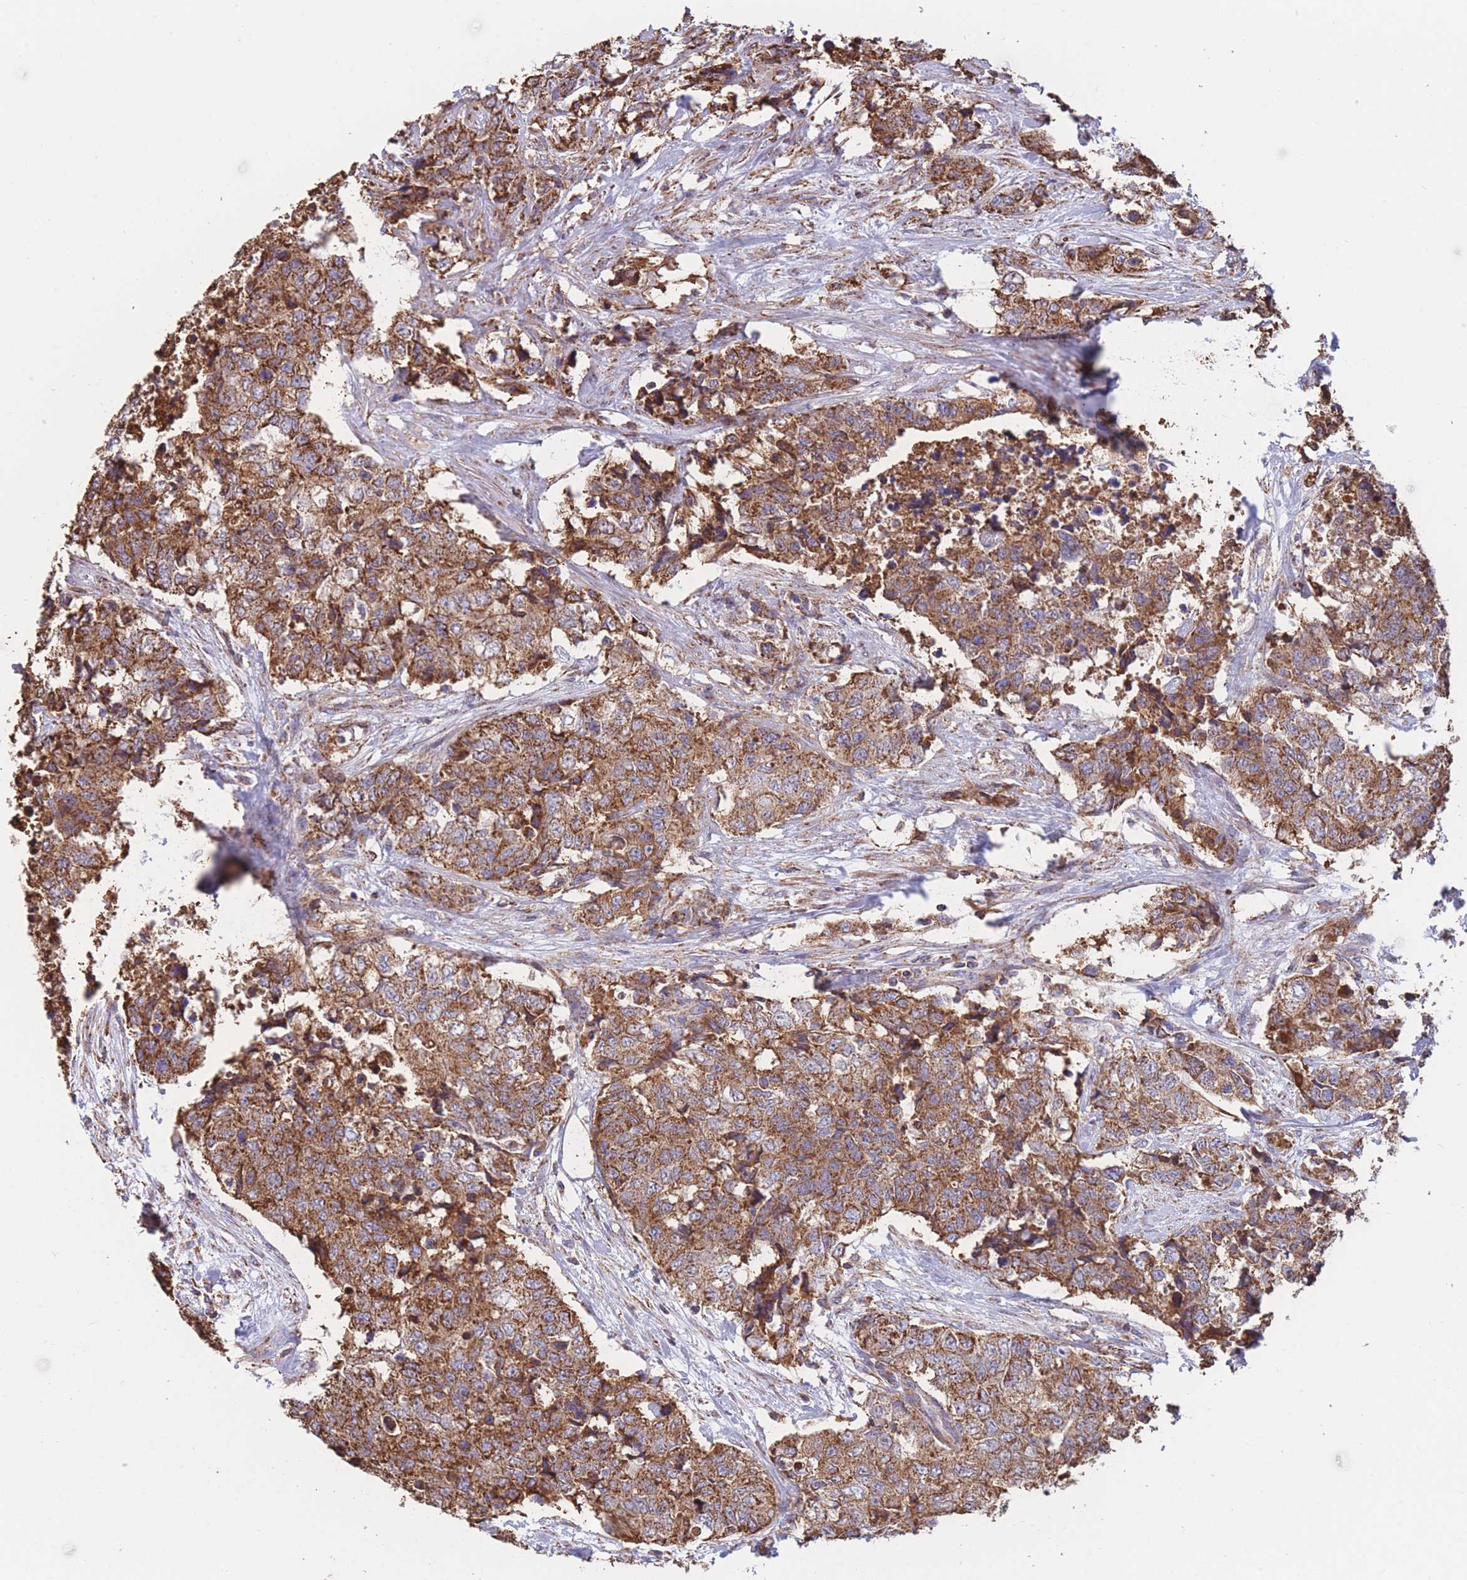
{"staining": {"intensity": "strong", "quantity": ">75%", "location": "cytoplasmic/membranous"}, "tissue": "urothelial cancer", "cell_type": "Tumor cells", "image_type": "cancer", "snomed": [{"axis": "morphology", "description": "Urothelial carcinoma, High grade"}, {"axis": "topography", "description": "Urinary bladder"}], "caption": "This is a micrograph of IHC staining of urothelial carcinoma (high-grade), which shows strong positivity in the cytoplasmic/membranous of tumor cells.", "gene": "FKBP8", "patient": {"sex": "female", "age": 78}}